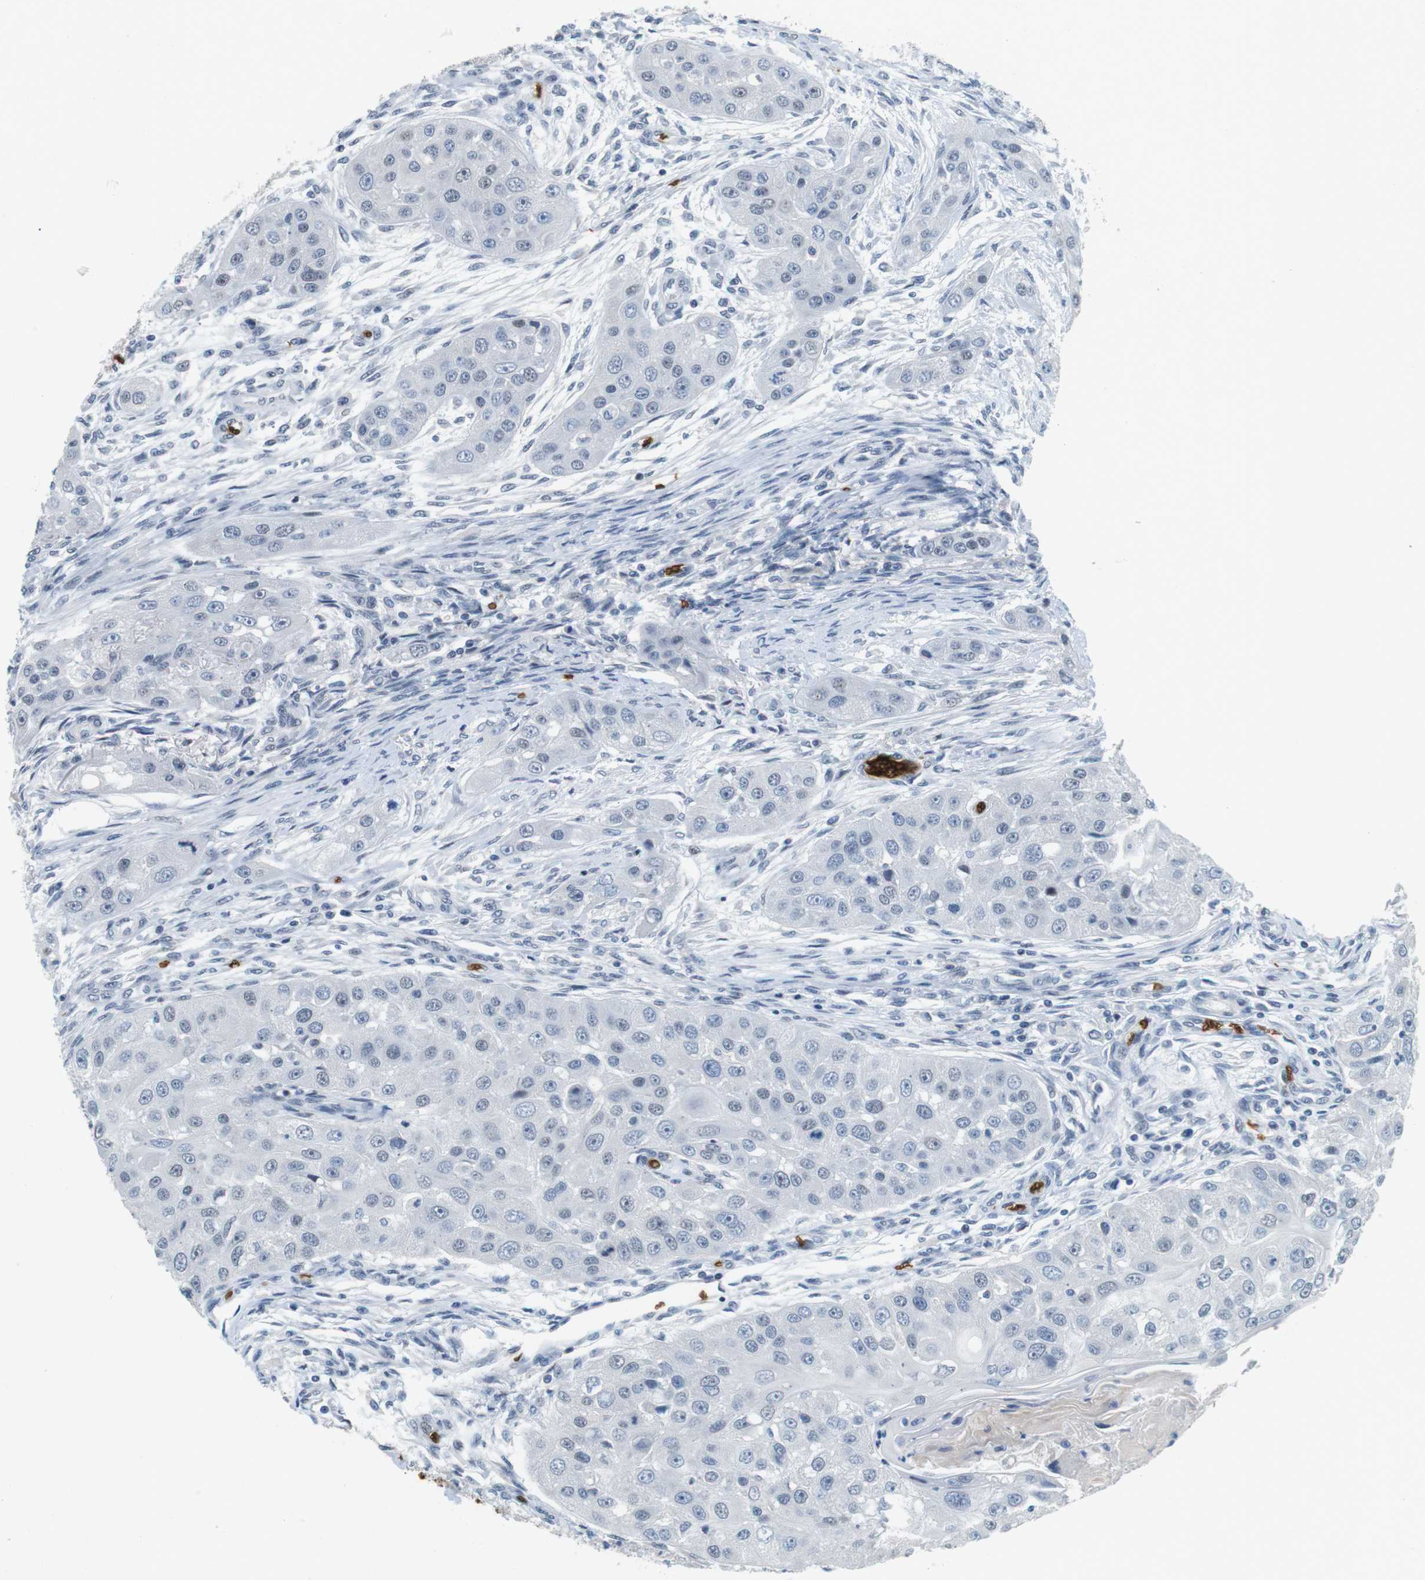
{"staining": {"intensity": "negative", "quantity": "none", "location": "none"}, "tissue": "head and neck cancer", "cell_type": "Tumor cells", "image_type": "cancer", "snomed": [{"axis": "morphology", "description": "Normal tissue, NOS"}, {"axis": "morphology", "description": "Squamous cell carcinoma, NOS"}, {"axis": "topography", "description": "Skeletal muscle"}, {"axis": "topography", "description": "Head-Neck"}], "caption": "An immunohistochemistry (IHC) histopathology image of head and neck cancer (squamous cell carcinoma) is shown. There is no staining in tumor cells of head and neck cancer (squamous cell carcinoma).", "gene": "SLC4A1", "patient": {"sex": "male", "age": 51}}